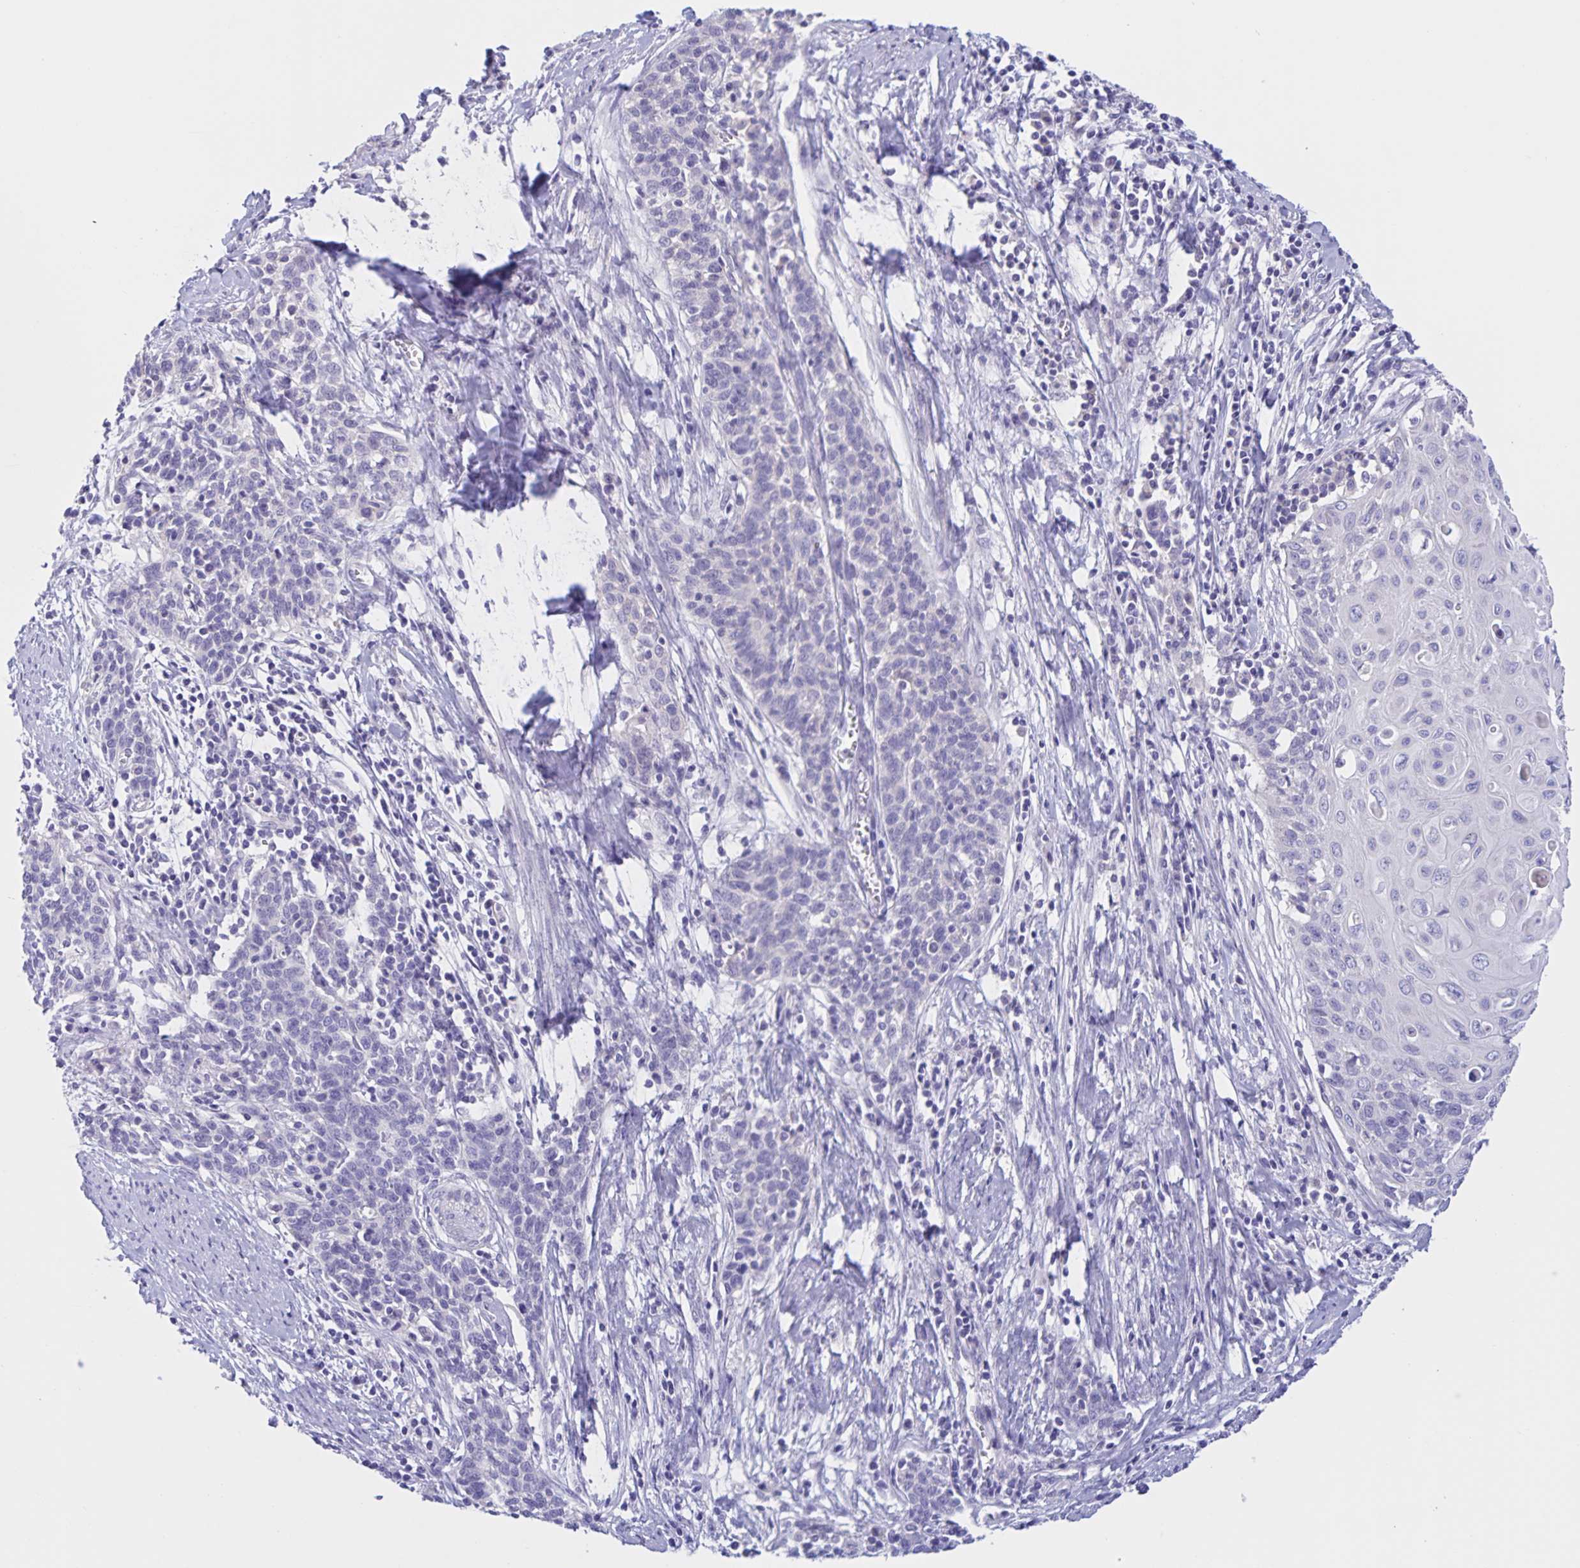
{"staining": {"intensity": "negative", "quantity": "none", "location": "none"}, "tissue": "cervical cancer", "cell_type": "Tumor cells", "image_type": "cancer", "snomed": [{"axis": "morphology", "description": "Squamous cell carcinoma, NOS"}, {"axis": "topography", "description": "Cervix"}], "caption": "Immunohistochemical staining of squamous cell carcinoma (cervical) reveals no significant expression in tumor cells. Nuclei are stained in blue.", "gene": "DMGDH", "patient": {"sex": "female", "age": 39}}